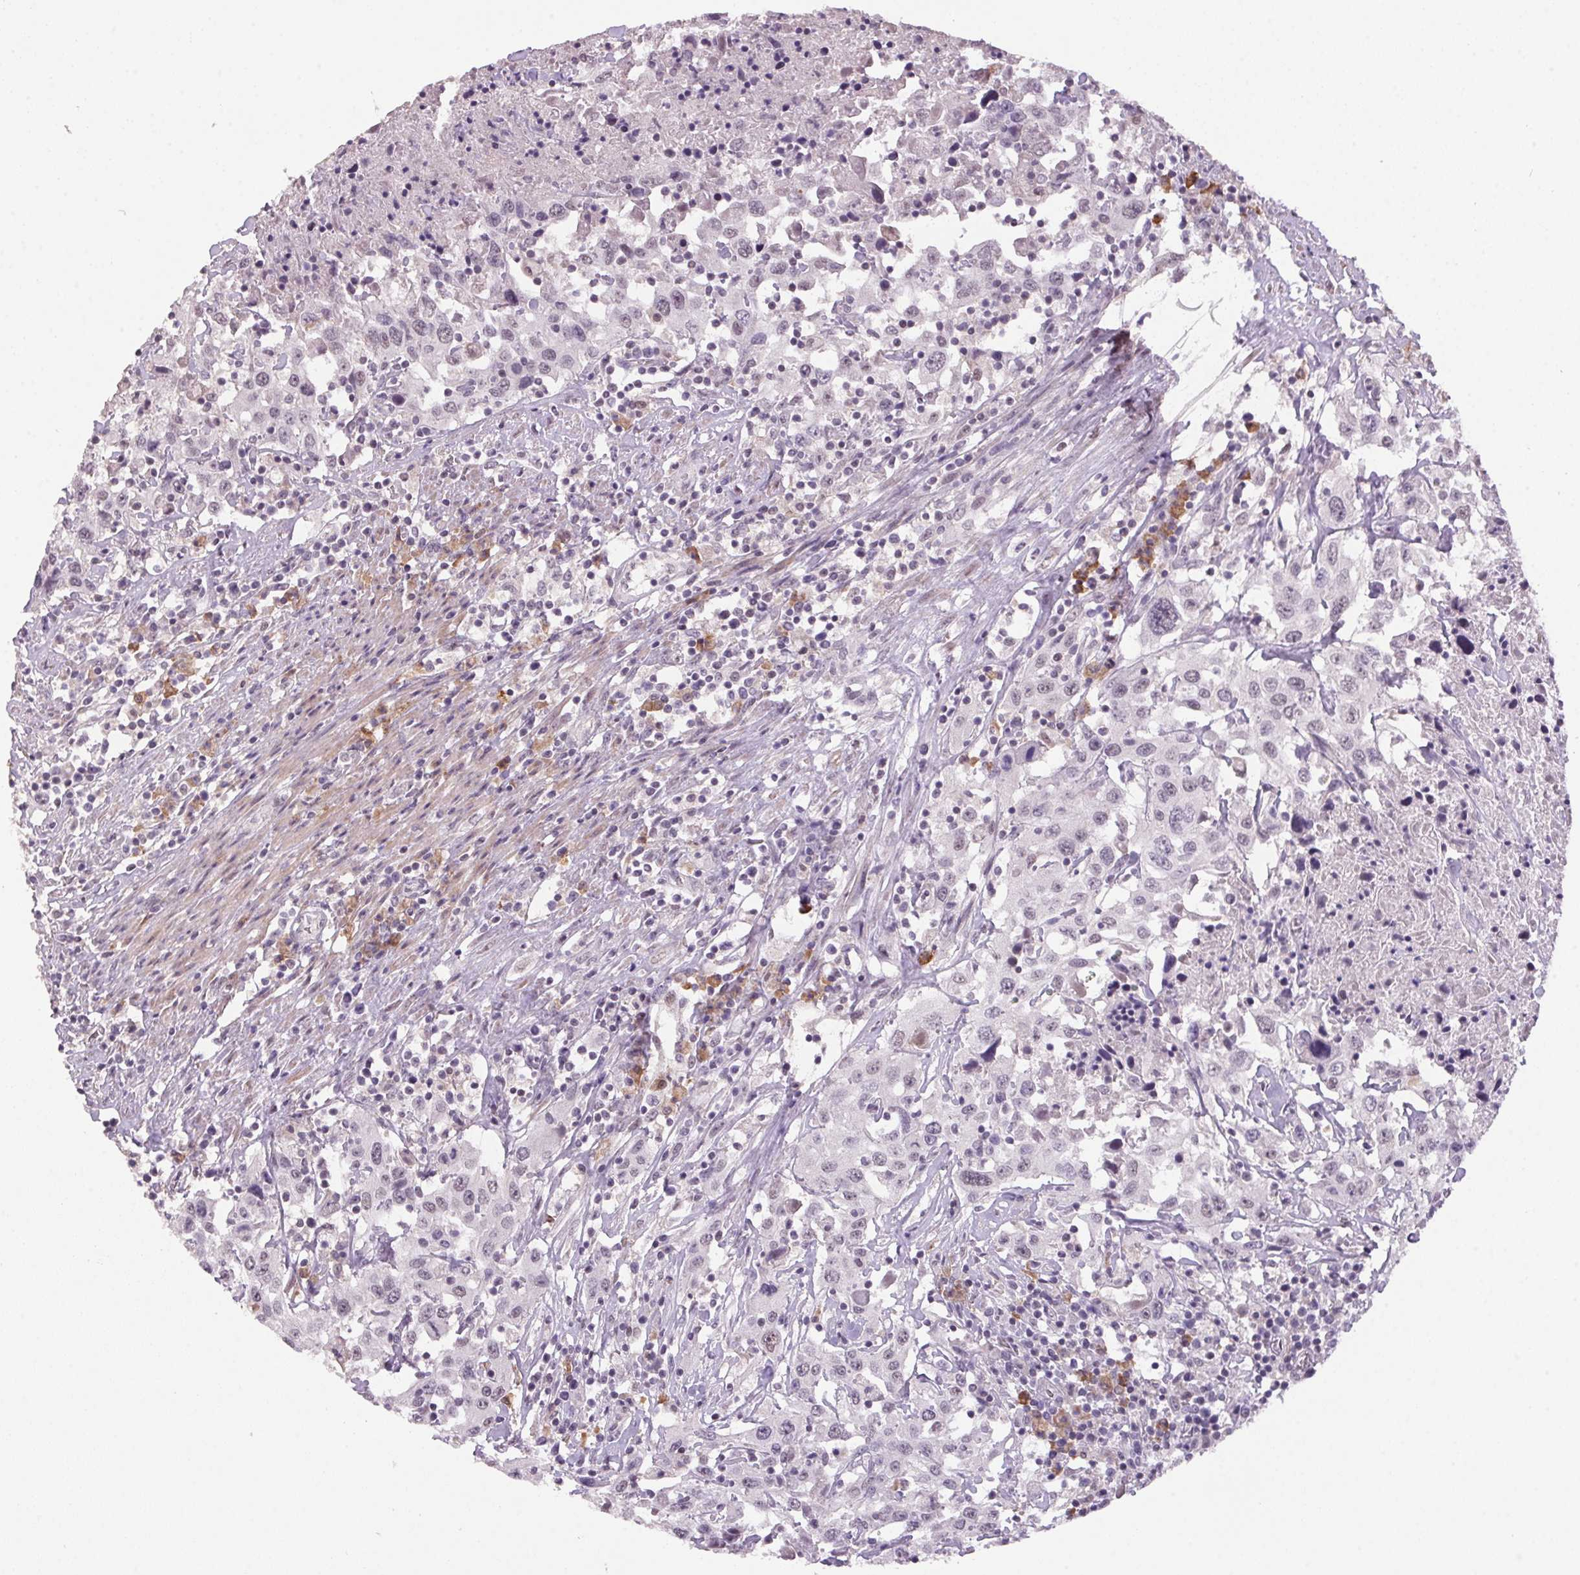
{"staining": {"intensity": "weak", "quantity": "<25%", "location": "nuclear"}, "tissue": "urothelial cancer", "cell_type": "Tumor cells", "image_type": "cancer", "snomed": [{"axis": "morphology", "description": "Urothelial carcinoma, High grade"}, {"axis": "topography", "description": "Urinary bladder"}], "caption": "Immunohistochemical staining of human urothelial carcinoma (high-grade) reveals no significant staining in tumor cells.", "gene": "ZBTB4", "patient": {"sex": "male", "age": 61}}